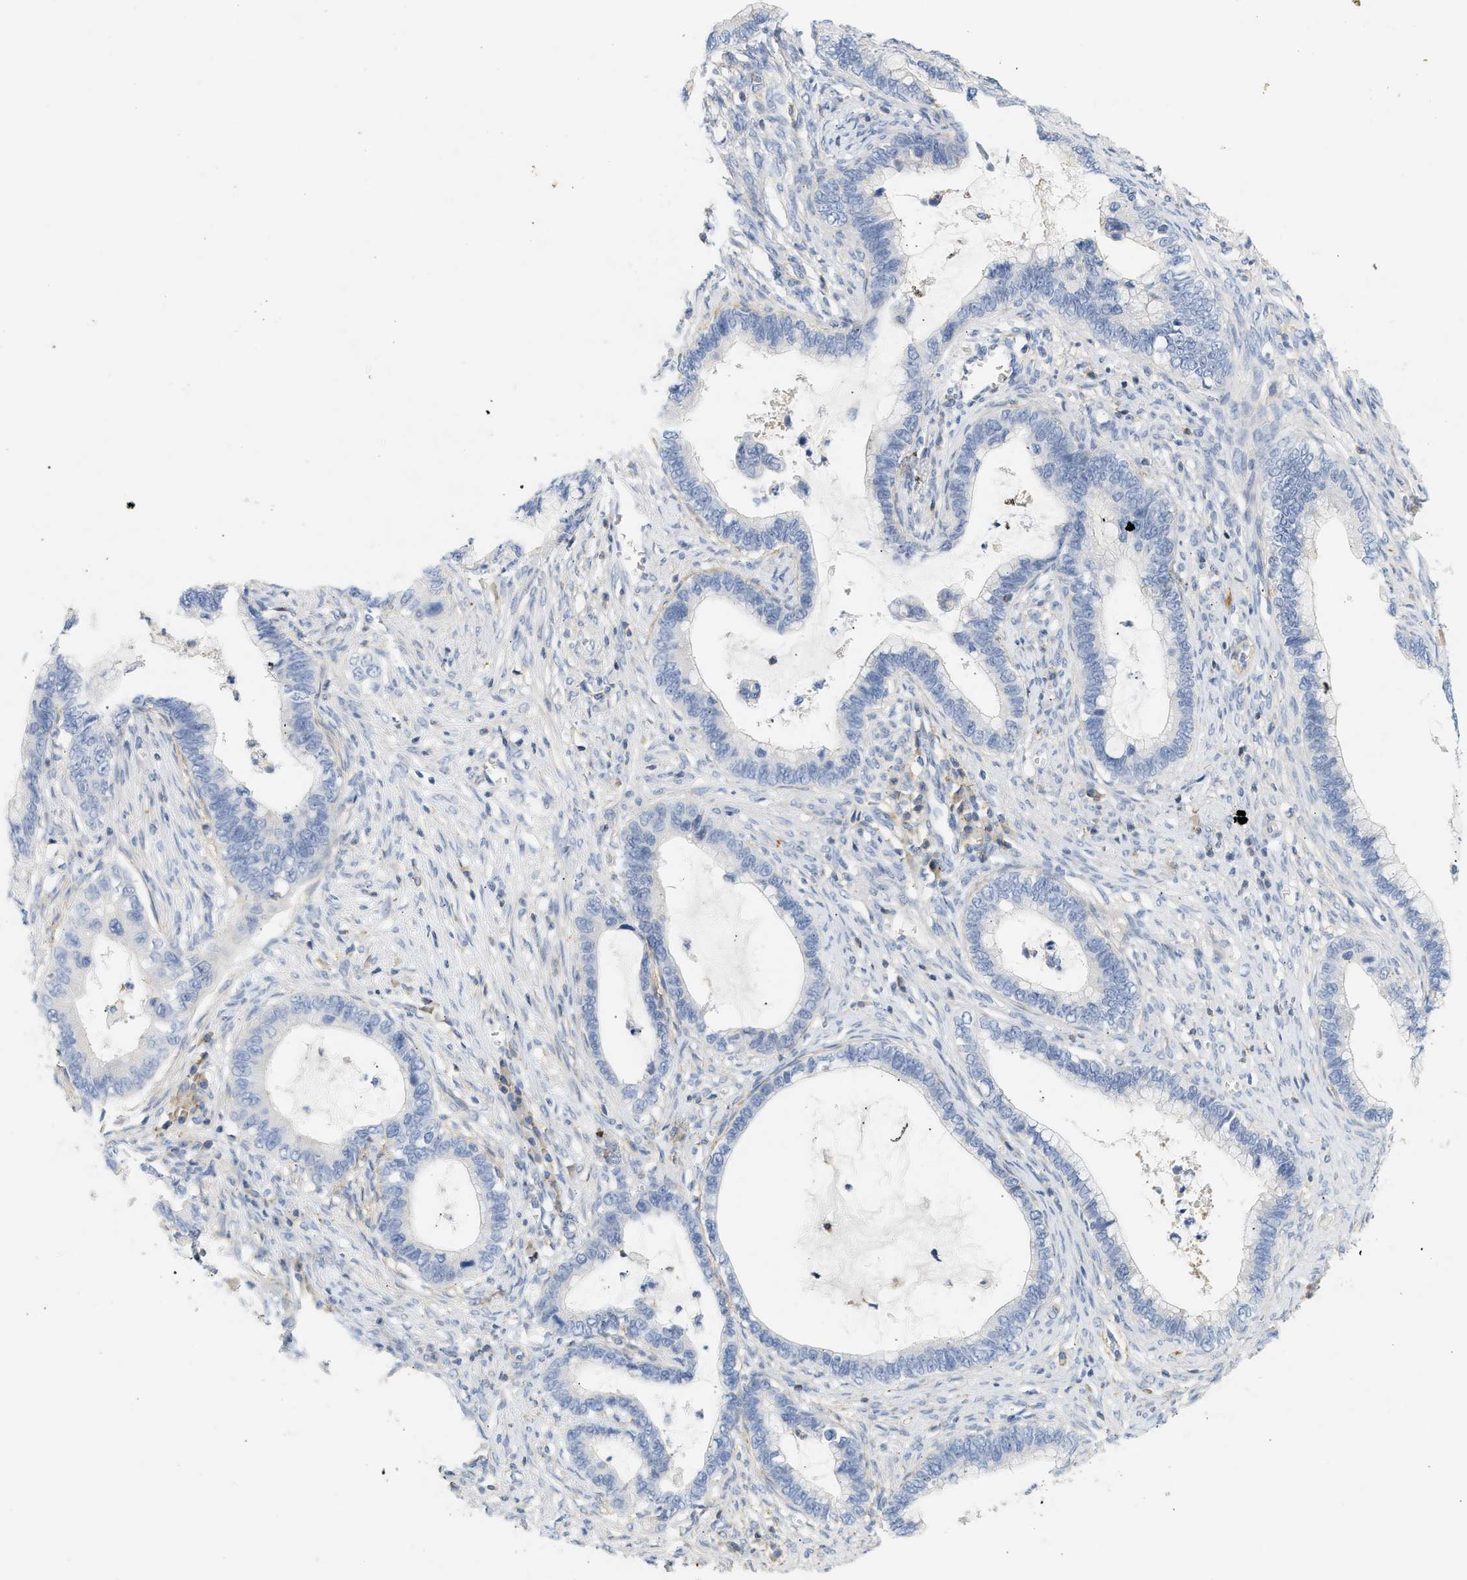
{"staining": {"intensity": "negative", "quantity": "none", "location": "none"}, "tissue": "cervical cancer", "cell_type": "Tumor cells", "image_type": "cancer", "snomed": [{"axis": "morphology", "description": "Adenocarcinoma, NOS"}, {"axis": "topography", "description": "Cervix"}], "caption": "This photomicrograph is of cervical cancer (adenocarcinoma) stained with immunohistochemistry (IHC) to label a protein in brown with the nuclei are counter-stained blue. There is no positivity in tumor cells.", "gene": "BVES", "patient": {"sex": "female", "age": 44}}